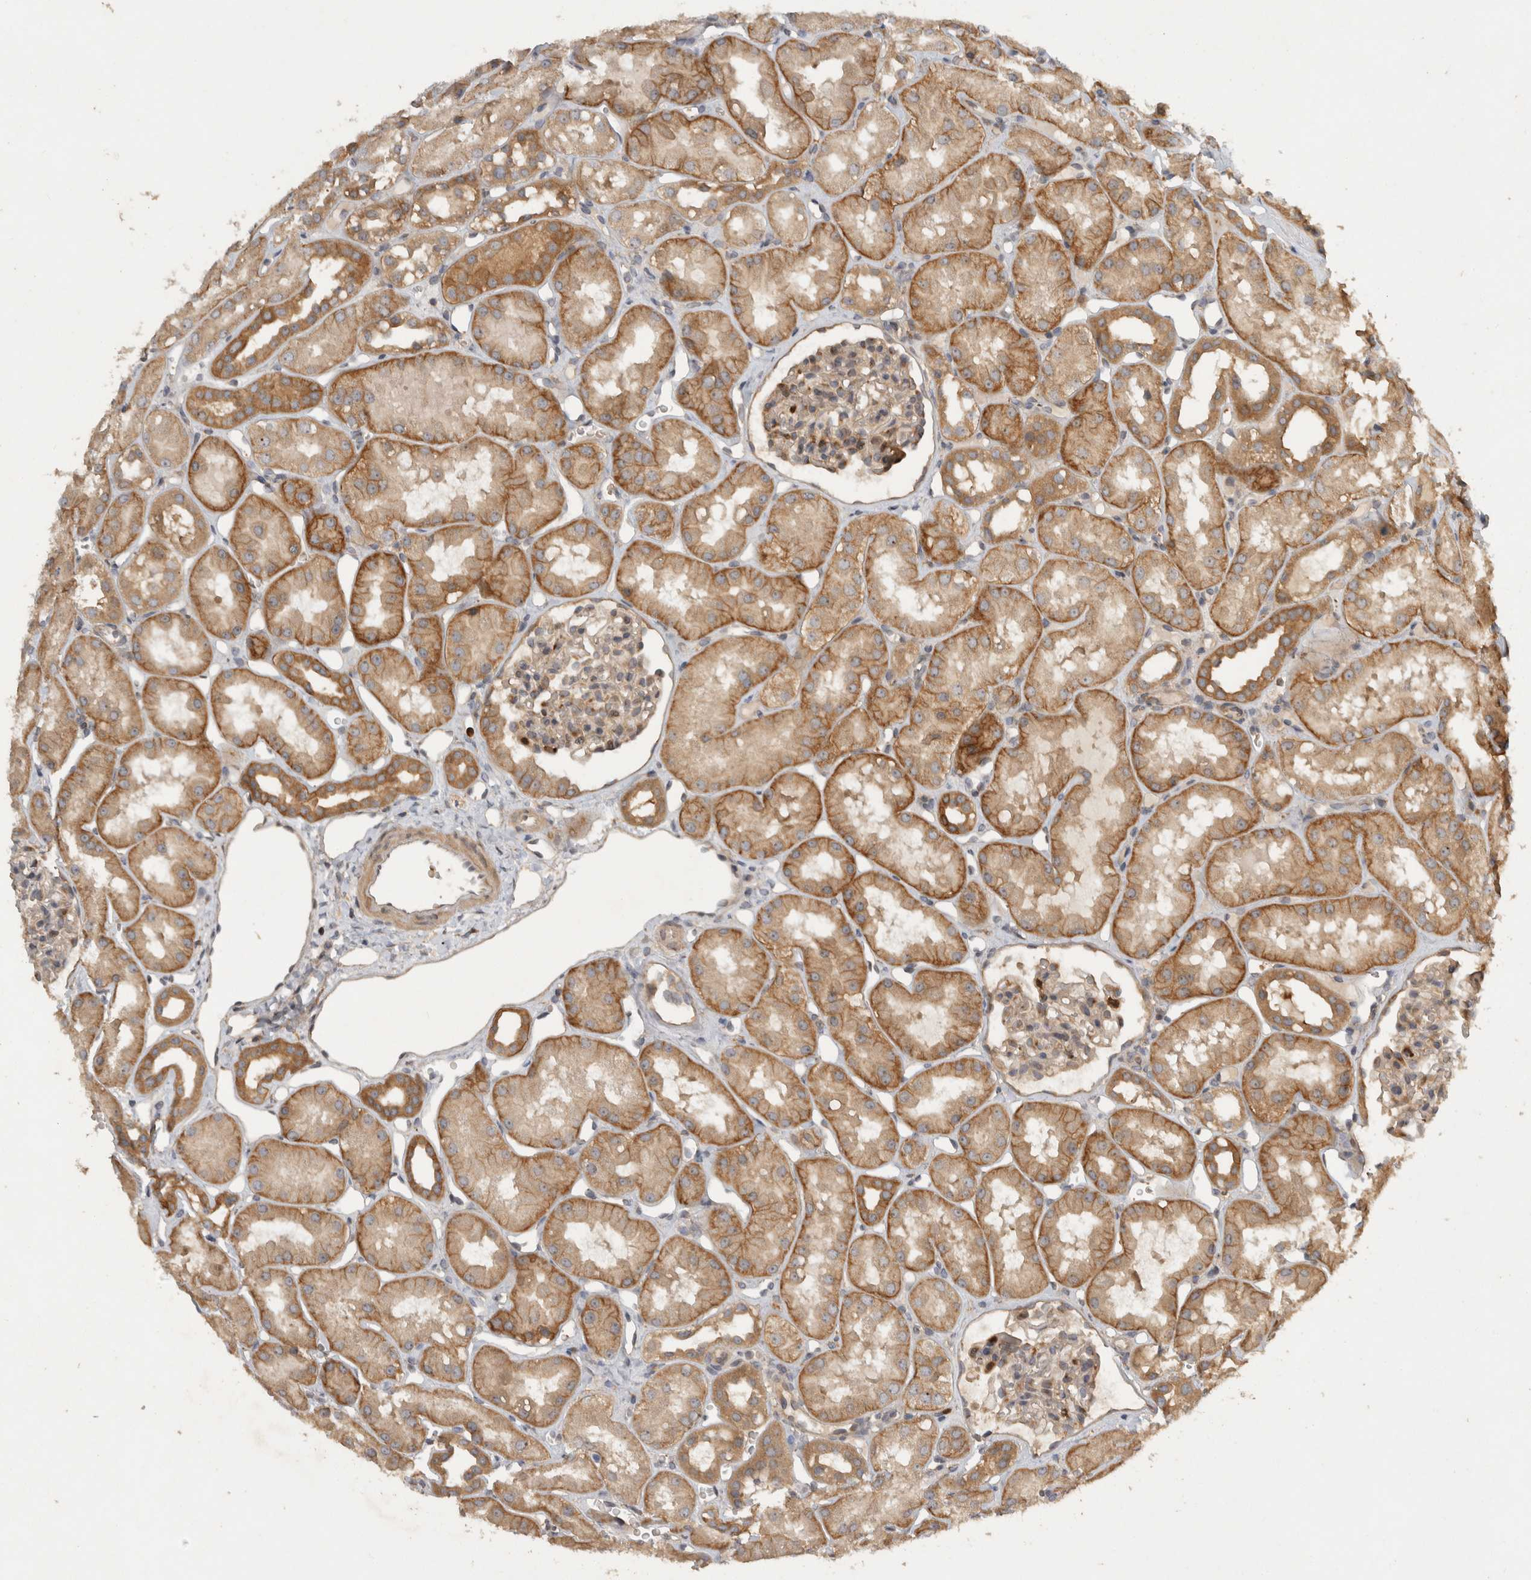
{"staining": {"intensity": "moderate", "quantity": "<25%", "location": "cytoplasmic/membranous"}, "tissue": "kidney", "cell_type": "Cells in glomeruli", "image_type": "normal", "snomed": [{"axis": "morphology", "description": "Normal tissue, NOS"}, {"axis": "topography", "description": "Kidney"}], "caption": "Kidney stained with immunohistochemistry displays moderate cytoplasmic/membranous expression in approximately <25% of cells in glomeruli.", "gene": "VEPH1", "patient": {"sex": "male", "age": 16}}